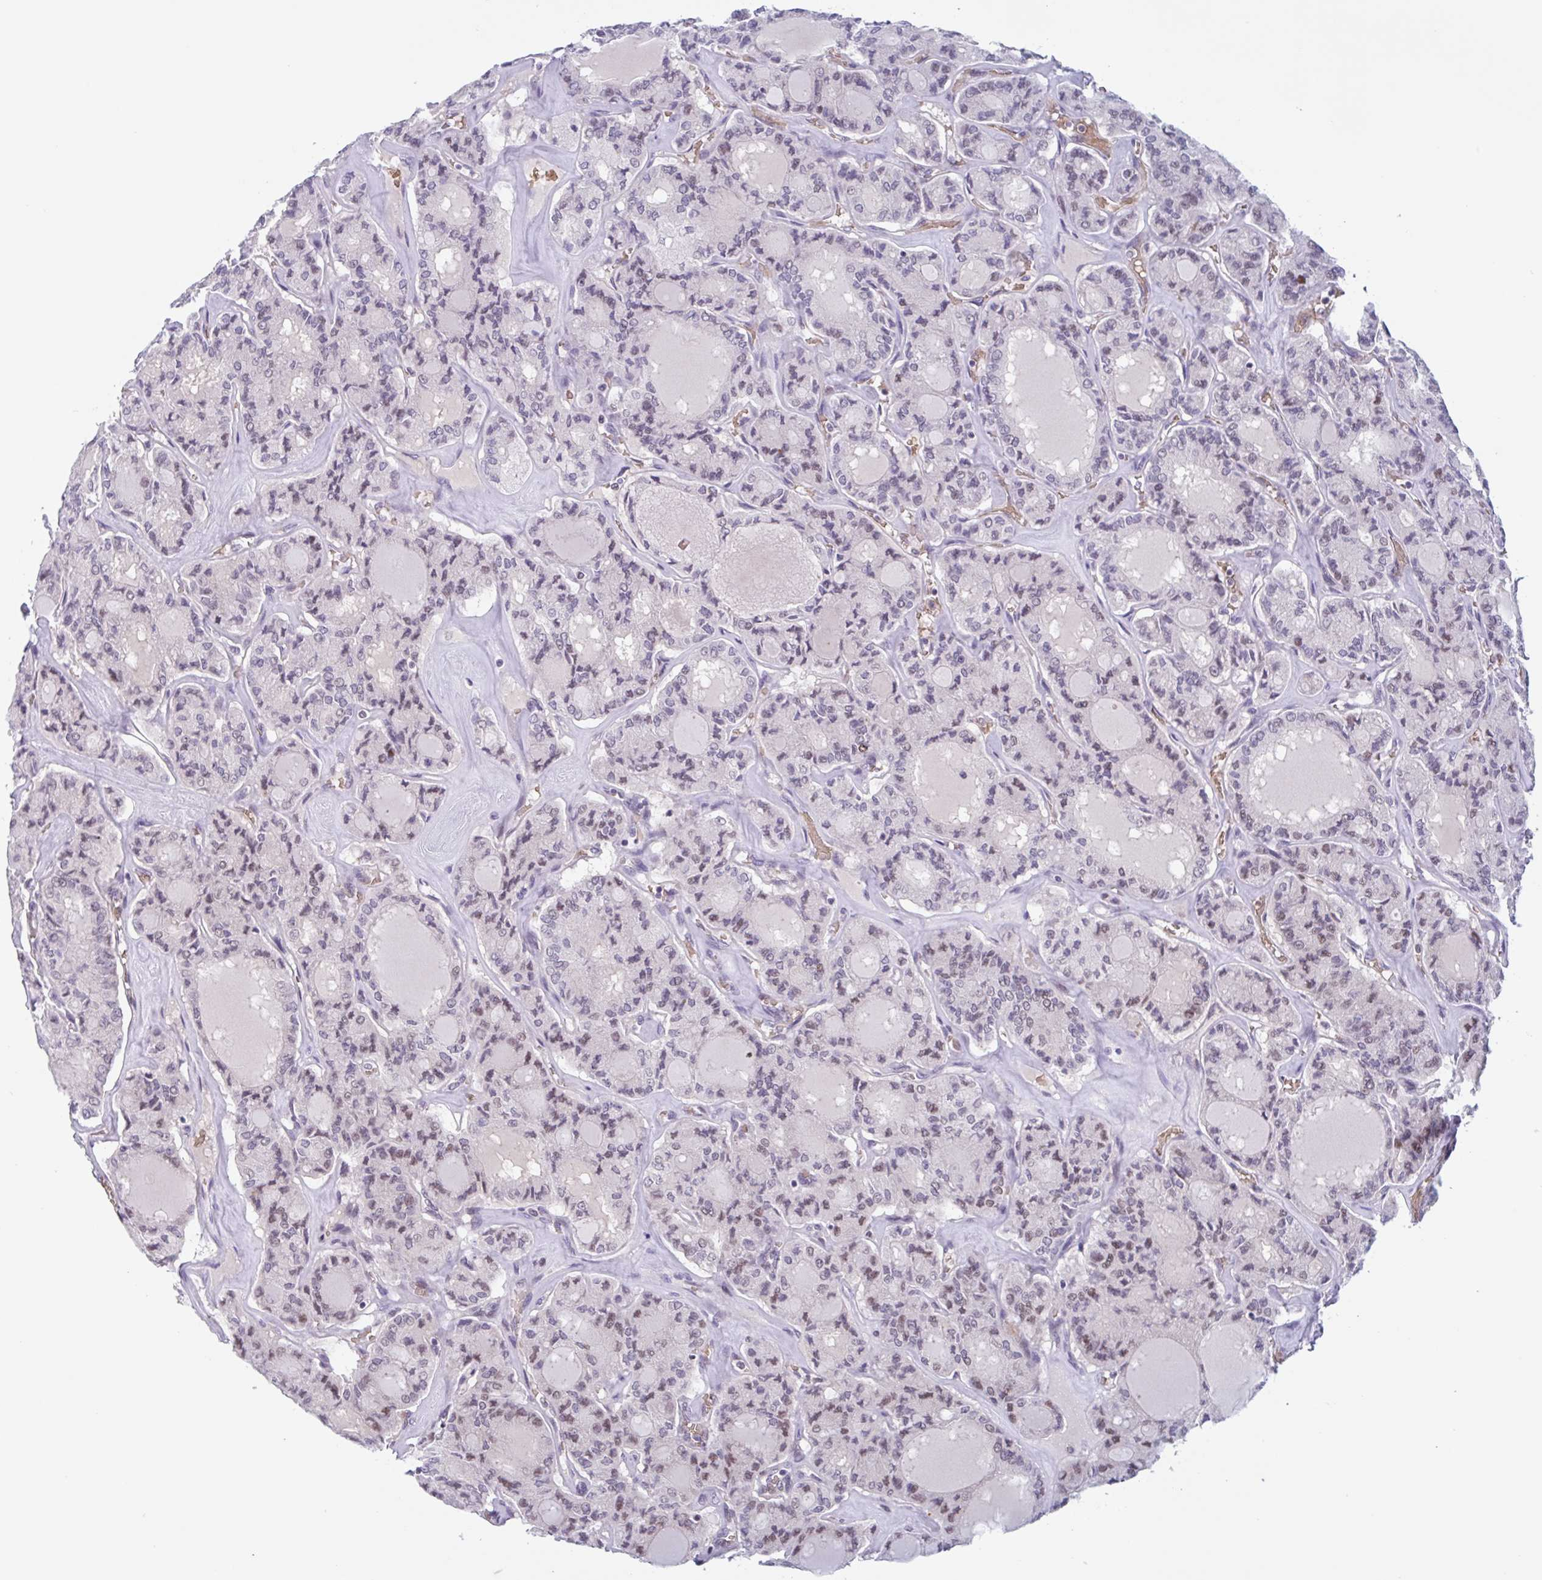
{"staining": {"intensity": "moderate", "quantity": "25%-75%", "location": "nuclear"}, "tissue": "thyroid cancer", "cell_type": "Tumor cells", "image_type": "cancer", "snomed": [{"axis": "morphology", "description": "Papillary adenocarcinoma, NOS"}, {"axis": "topography", "description": "Thyroid gland"}], "caption": "IHC of human papillary adenocarcinoma (thyroid) exhibits medium levels of moderate nuclear positivity in approximately 25%-75% of tumor cells.", "gene": "RHAG", "patient": {"sex": "male", "age": 87}}